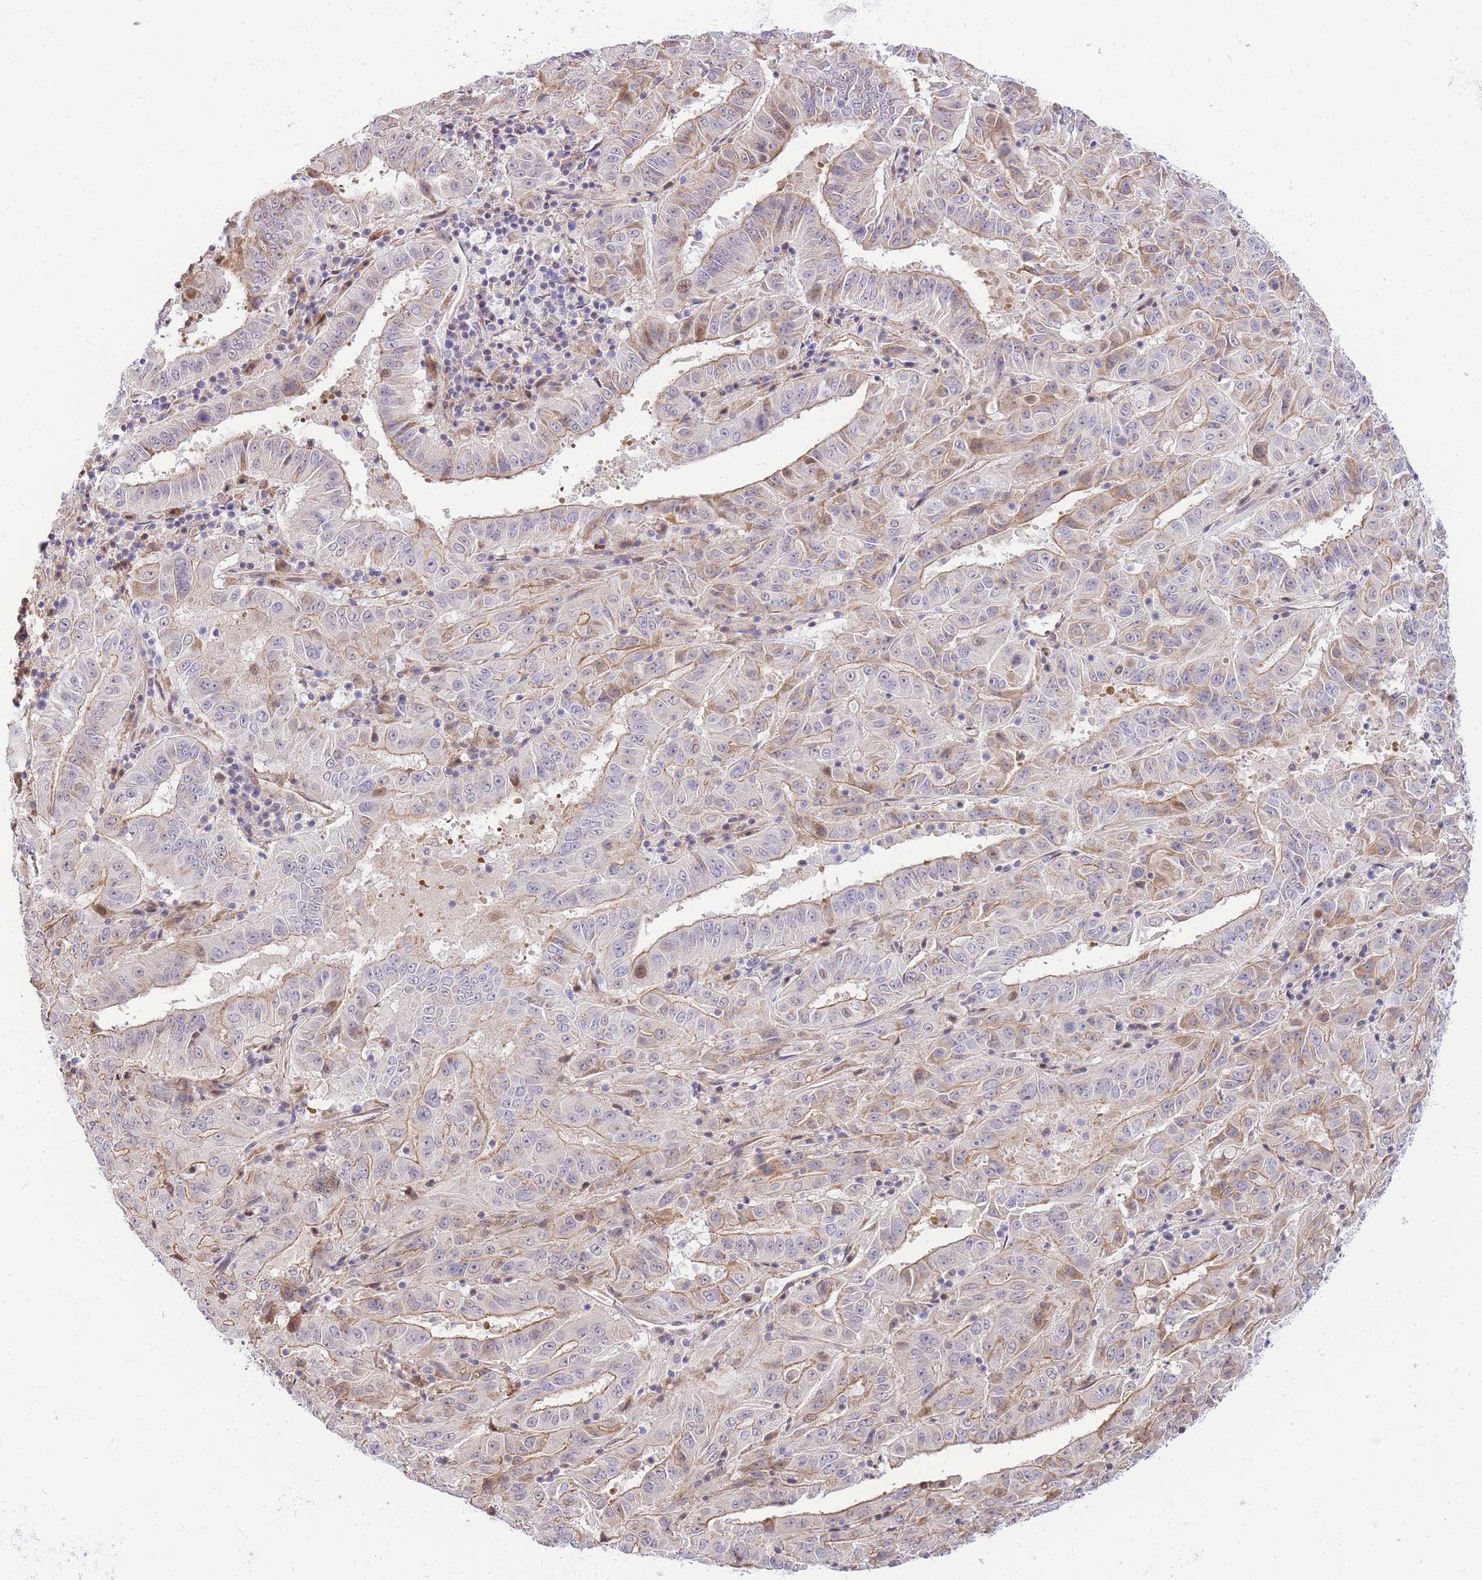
{"staining": {"intensity": "moderate", "quantity": "<25%", "location": "cytoplasmic/membranous,nuclear"}, "tissue": "pancreatic cancer", "cell_type": "Tumor cells", "image_type": "cancer", "snomed": [{"axis": "morphology", "description": "Adenocarcinoma, NOS"}, {"axis": "topography", "description": "Pancreas"}], "caption": "The immunohistochemical stain highlights moderate cytoplasmic/membranous and nuclear expression in tumor cells of adenocarcinoma (pancreatic) tissue.", "gene": "S100PBP", "patient": {"sex": "male", "age": 63}}